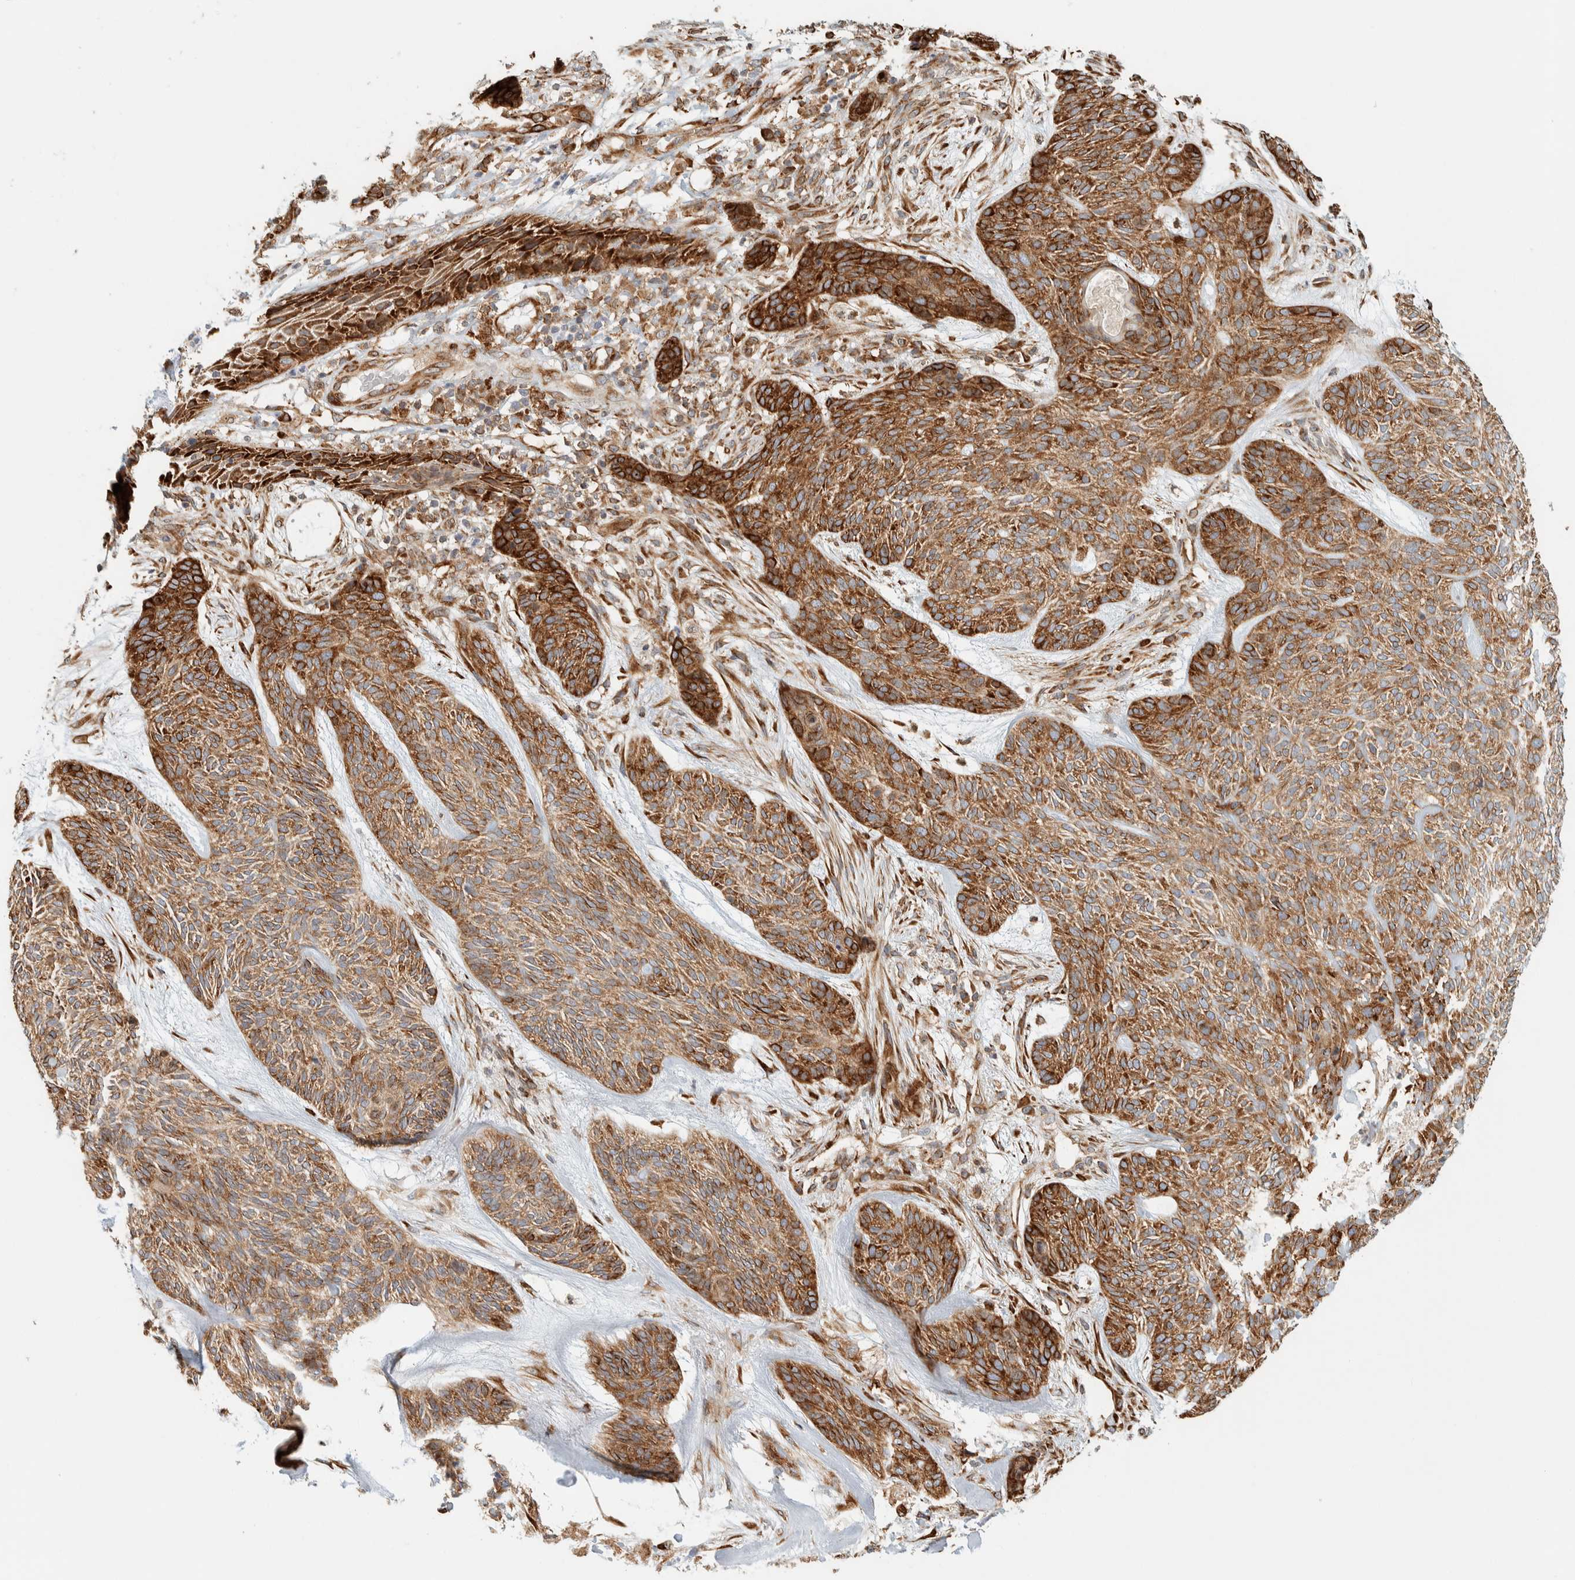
{"staining": {"intensity": "strong", "quantity": ">75%", "location": "cytoplasmic/membranous"}, "tissue": "skin cancer", "cell_type": "Tumor cells", "image_type": "cancer", "snomed": [{"axis": "morphology", "description": "Basal cell carcinoma"}, {"axis": "topography", "description": "Skin"}], "caption": "Skin basal cell carcinoma stained with a protein marker reveals strong staining in tumor cells.", "gene": "LLGL2", "patient": {"sex": "male", "age": 55}}